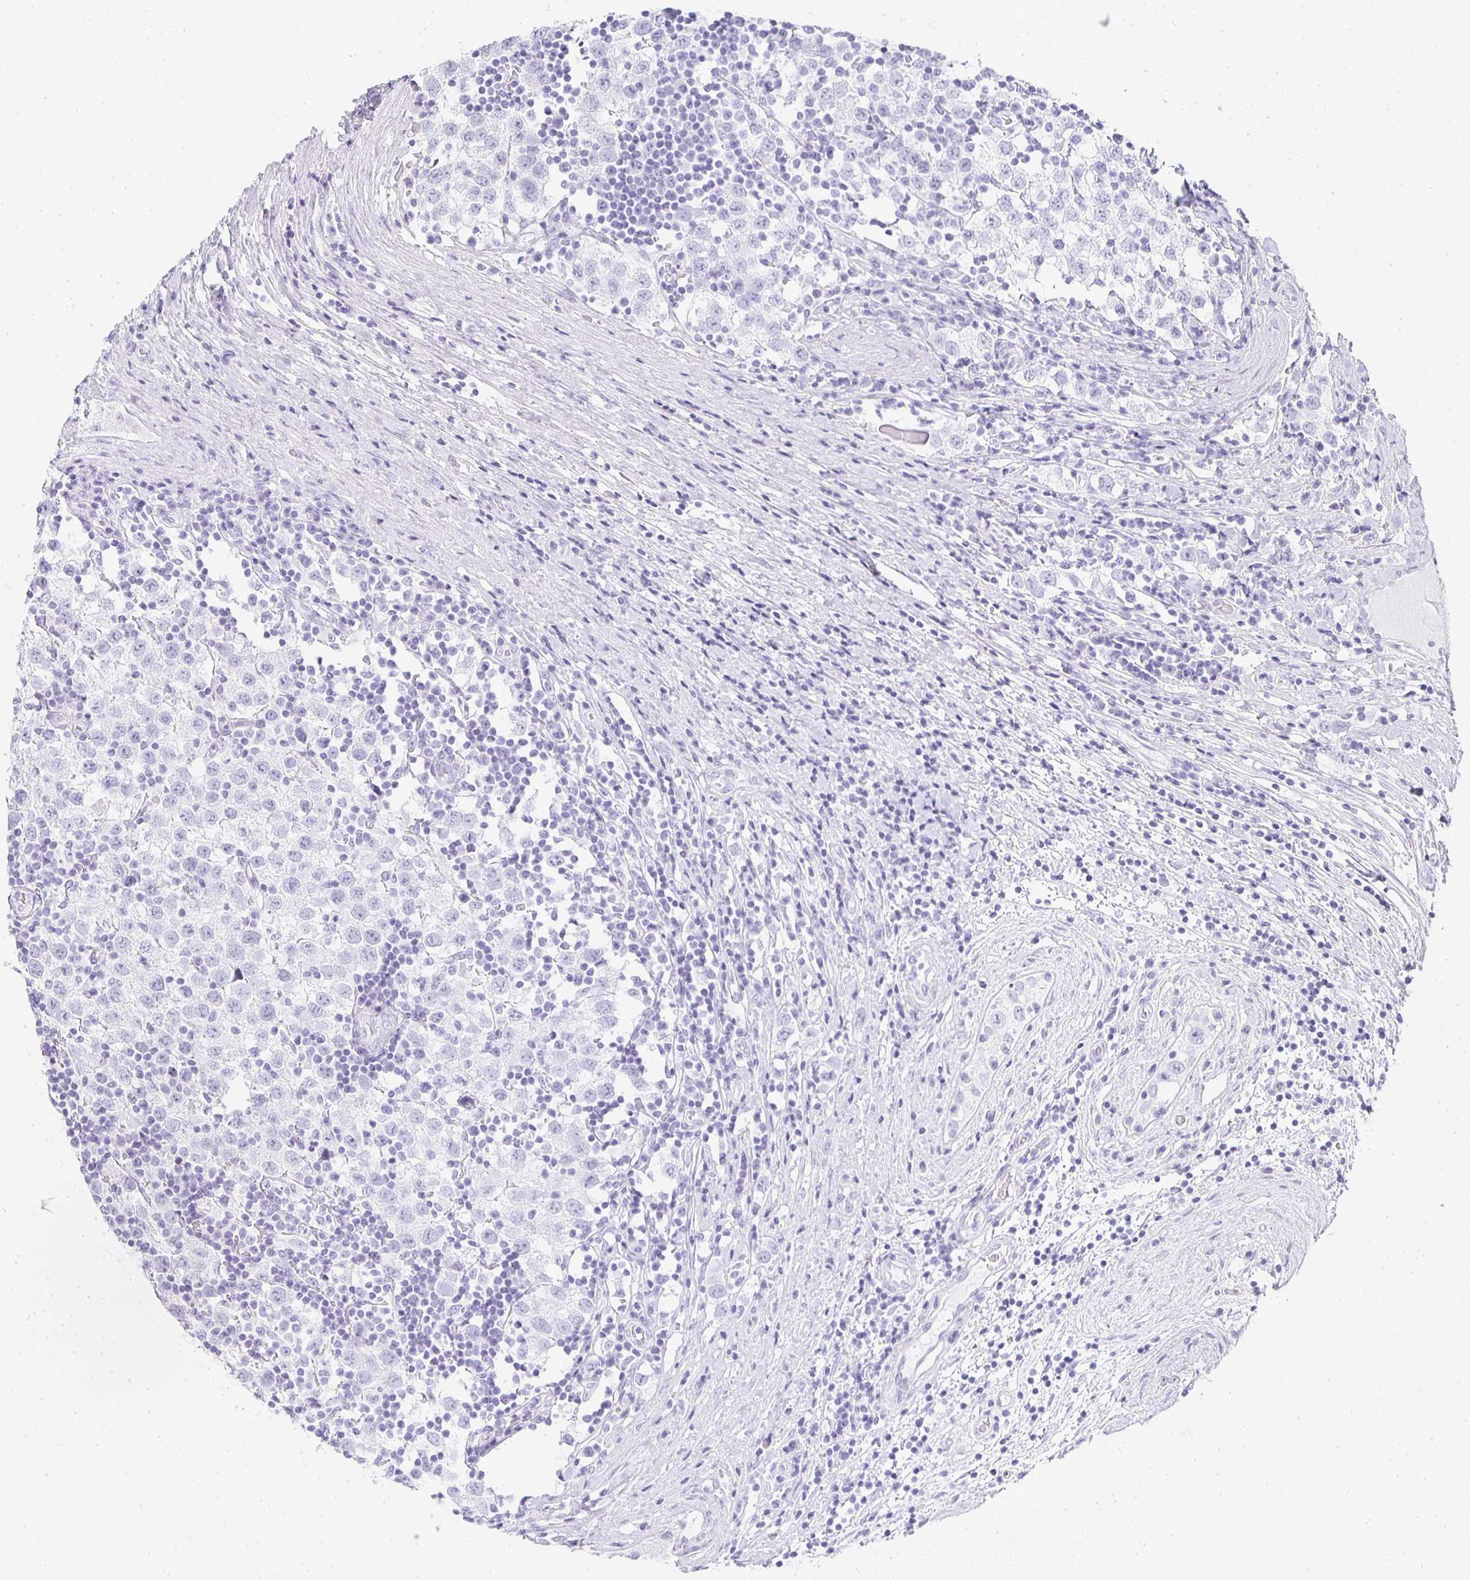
{"staining": {"intensity": "negative", "quantity": "none", "location": "none"}, "tissue": "testis cancer", "cell_type": "Tumor cells", "image_type": "cancer", "snomed": [{"axis": "morphology", "description": "Seminoma, NOS"}, {"axis": "topography", "description": "Testis"}], "caption": "An immunohistochemistry micrograph of testis cancer is shown. There is no staining in tumor cells of testis cancer. Brightfield microscopy of IHC stained with DAB (brown) and hematoxylin (blue), captured at high magnification.", "gene": "TPSD1", "patient": {"sex": "male", "age": 34}}